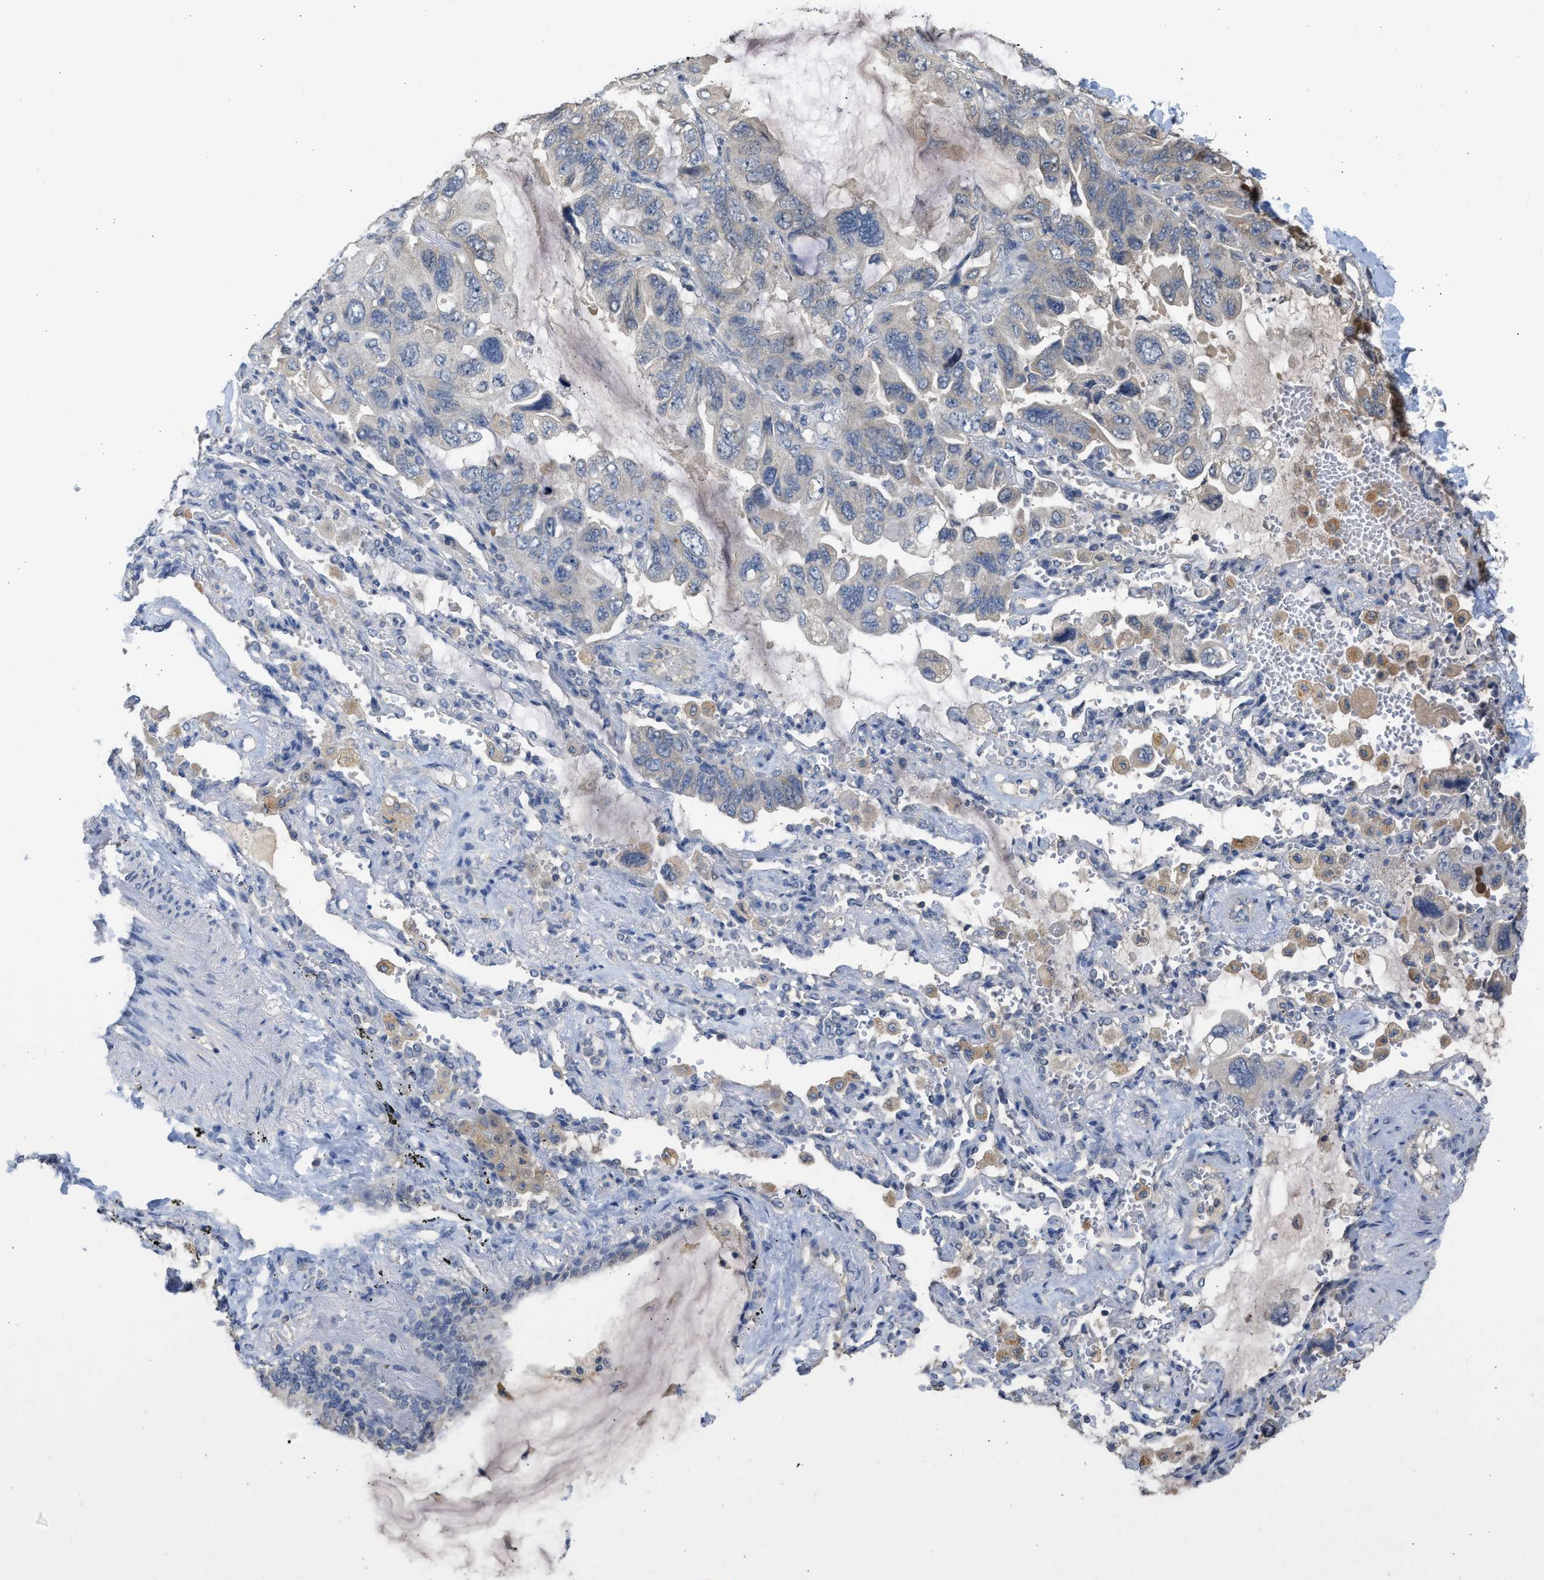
{"staining": {"intensity": "negative", "quantity": "none", "location": "none"}, "tissue": "lung cancer", "cell_type": "Tumor cells", "image_type": "cancer", "snomed": [{"axis": "morphology", "description": "Squamous cell carcinoma, NOS"}, {"axis": "topography", "description": "Lung"}], "caption": "Immunohistochemical staining of squamous cell carcinoma (lung) displays no significant staining in tumor cells.", "gene": "SULT2A1", "patient": {"sex": "female", "age": 73}}